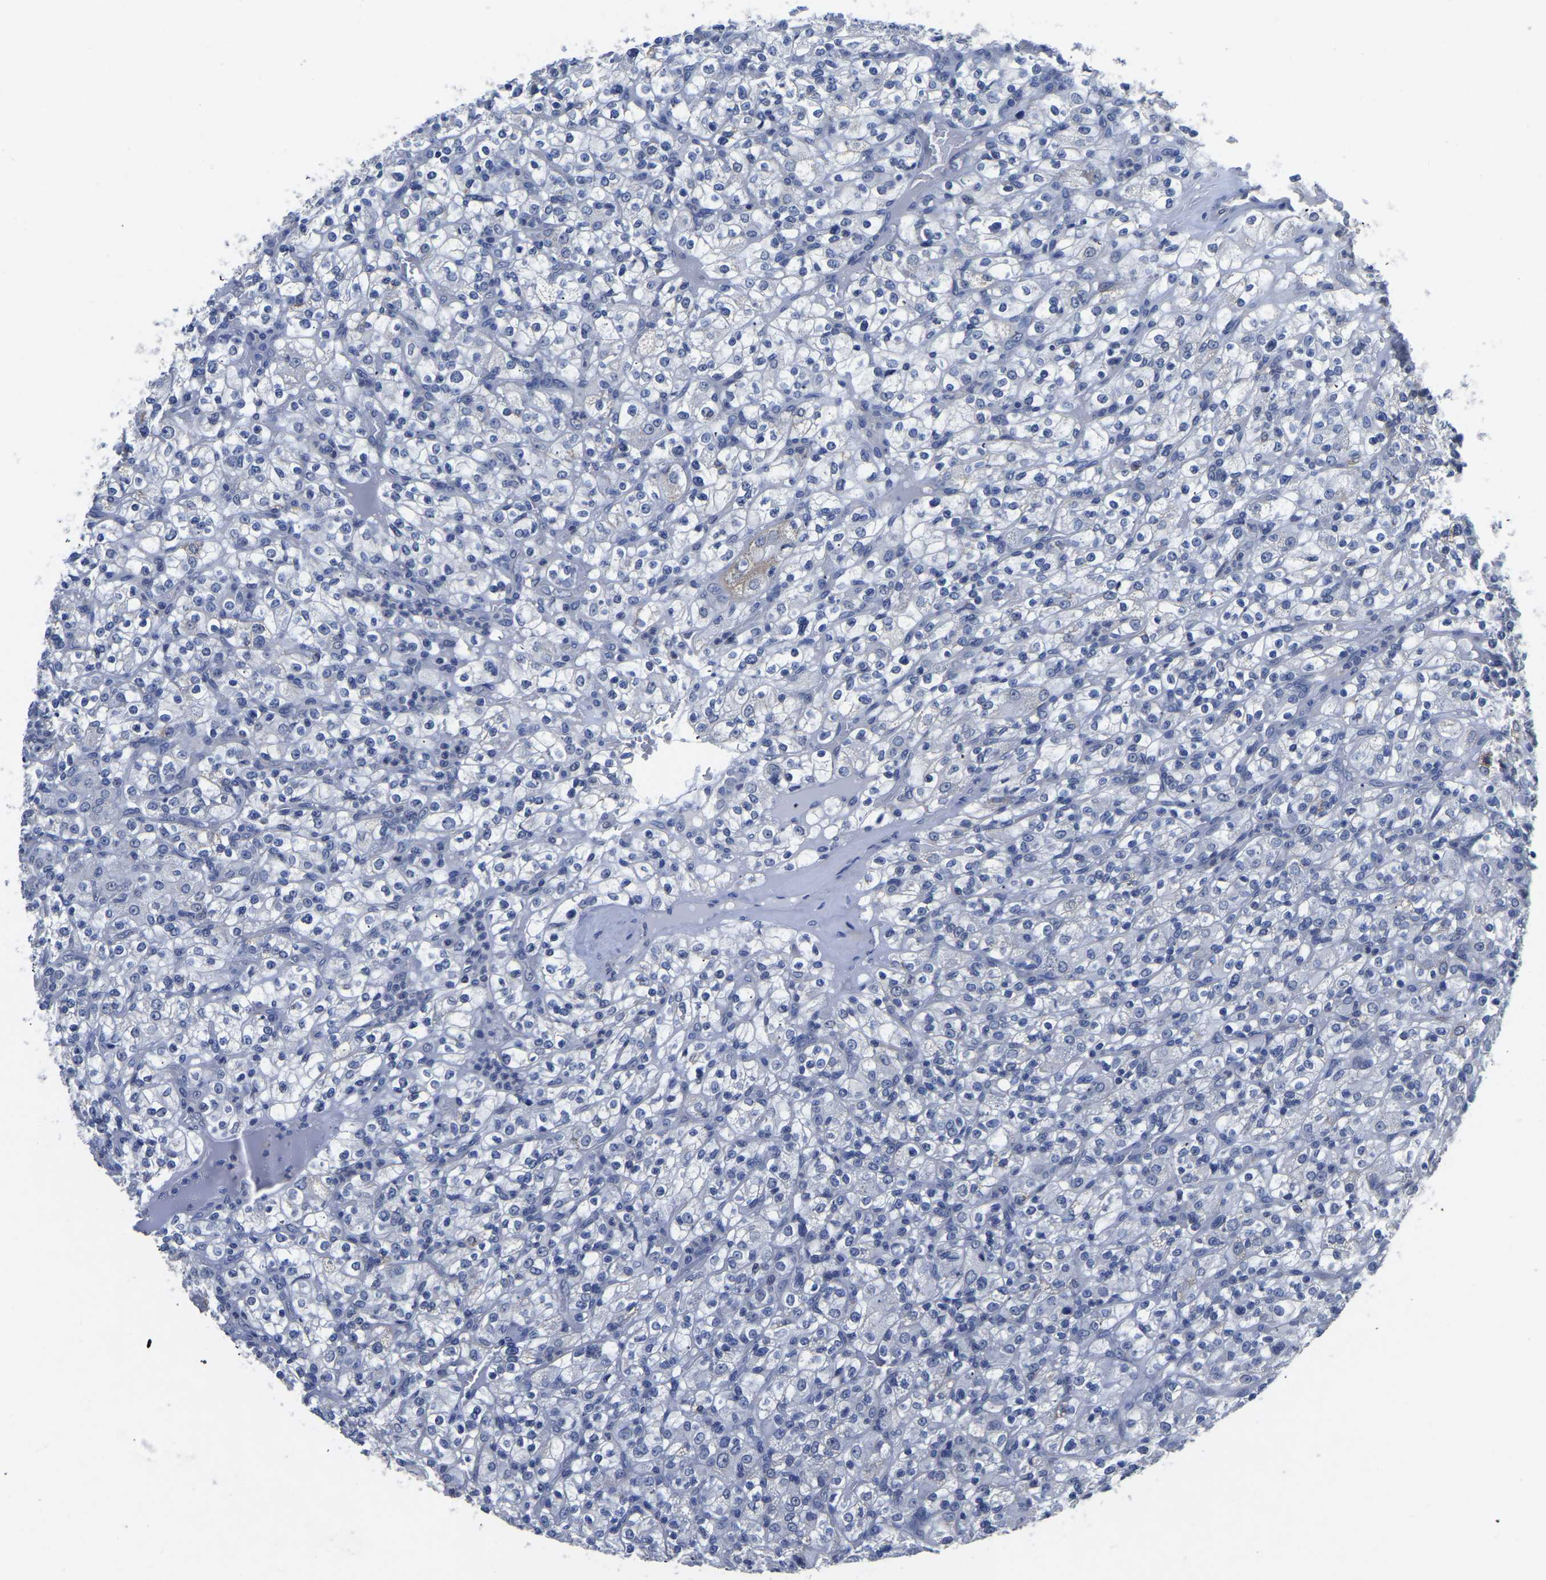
{"staining": {"intensity": "negative", "quantity": "none", "location": "none"}, "tissue": "renal cancer", "cell_type": "Tumor cells", "image_type": "cancer", "snomed": [{"axis": "morphology", "description": "Normal tissue, NOS"}, {"axis": "morphology", "description": "Adenocarcinoma, NOS"}, {"axis": "topography", "description": "Kidney"}], "caption": "IHC of human renal adenocarcinoma shows no expression in tumor cells.", "gene": "FGD5", "patient": {"sex": "female", "age": 72}}